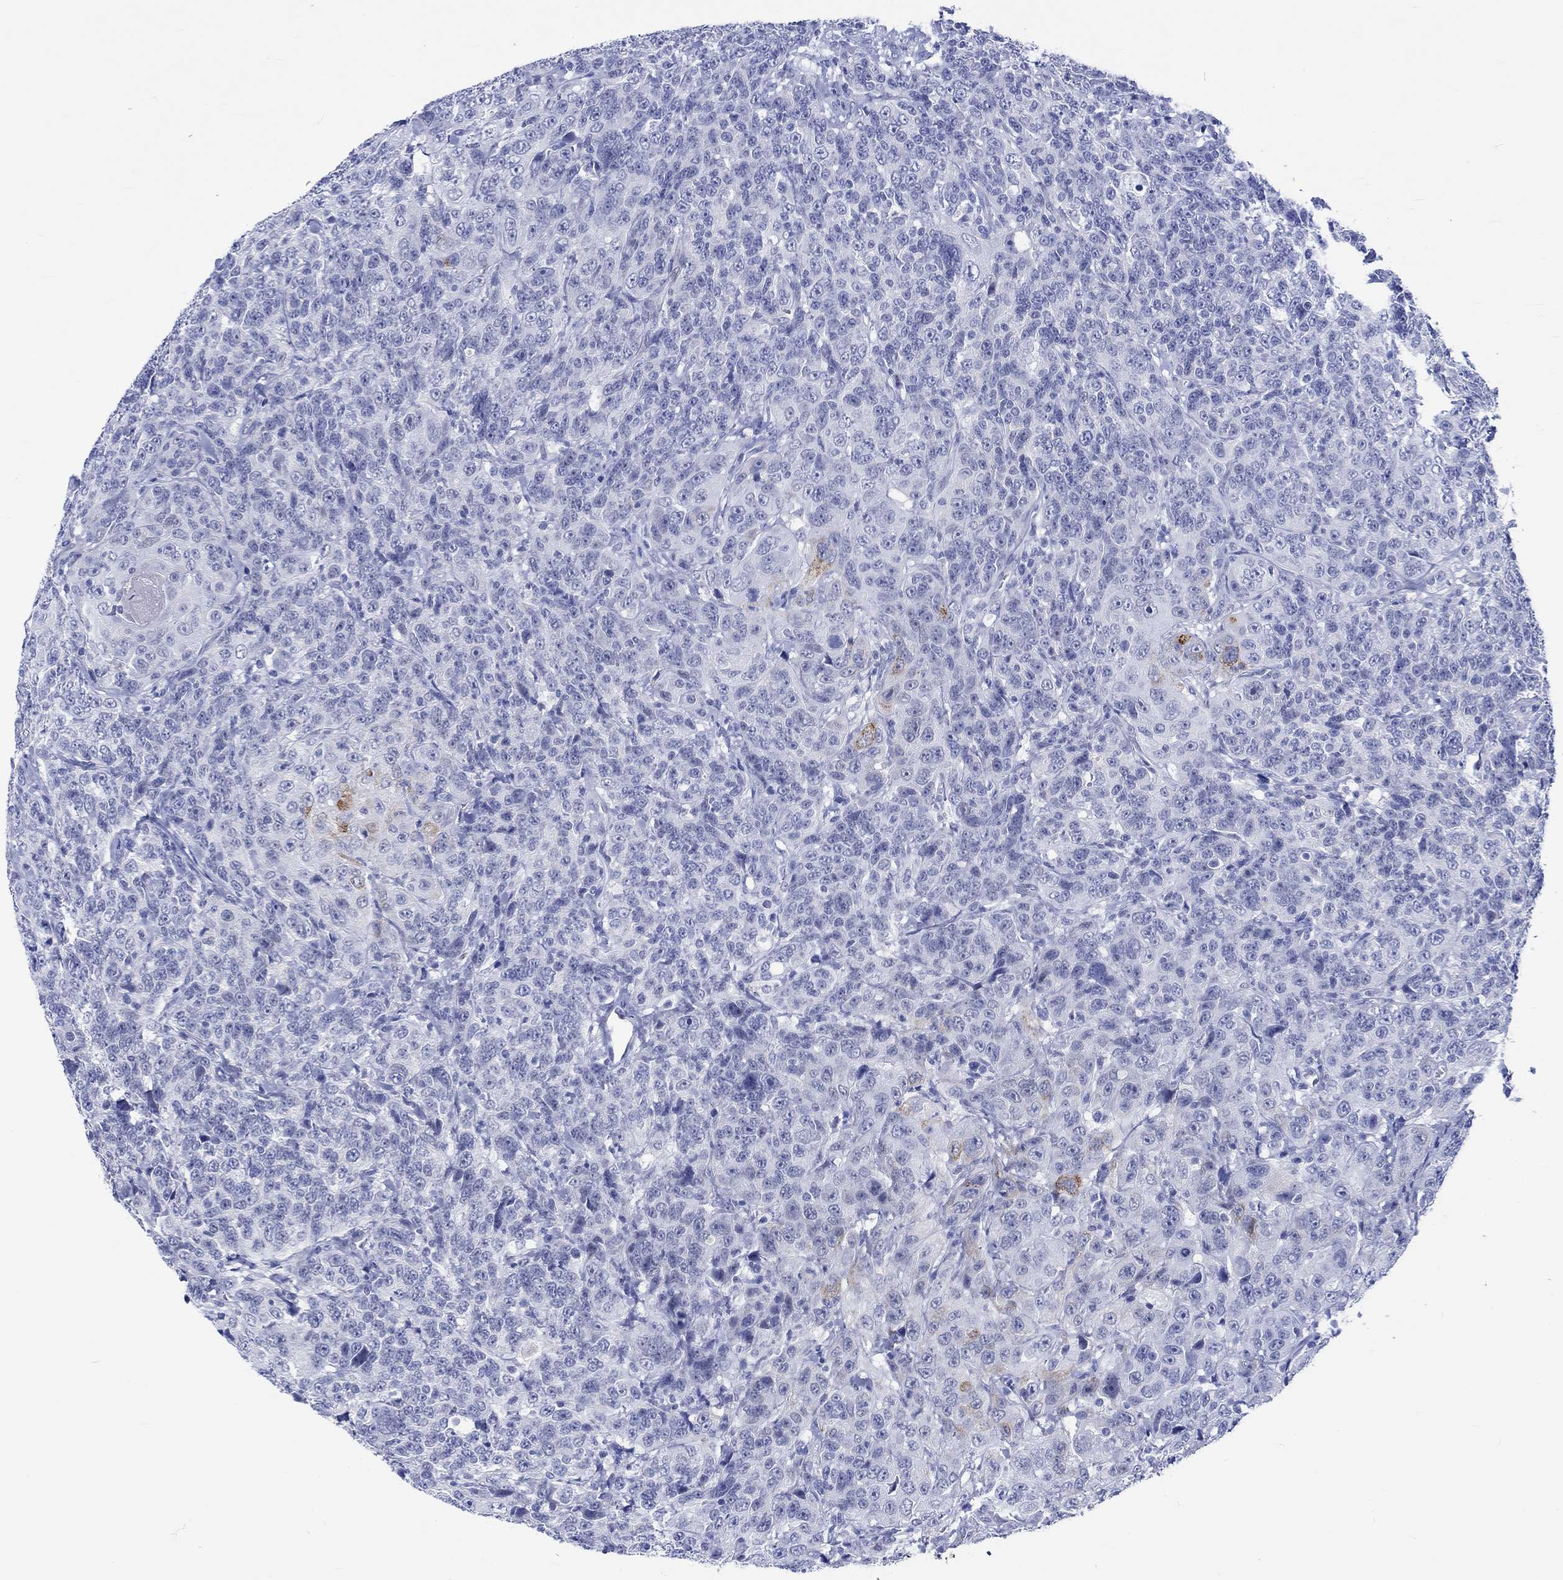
{"staining": {"intensity": "negative", "quantity": "none", "location": "none"}, "tissue": "urothelial cancer", "cell_type": "Tumor cells", "image_type": "cancer", "snomed": [{"axis": "morphology", "description": "Urothelial carcinoma, NOS"}, {"axis": "morphology", "description": "Urothelial carcinoma, High grade"}, {"axis": "topography", "description": "Urinary bladder"}], "caption": "This is an immunohistochemistry micrograph of urothelial cancer. There is no positivity in tumor cells.", "gene": "KLHL33", "patient": {"sex": "female", "age": 73}}